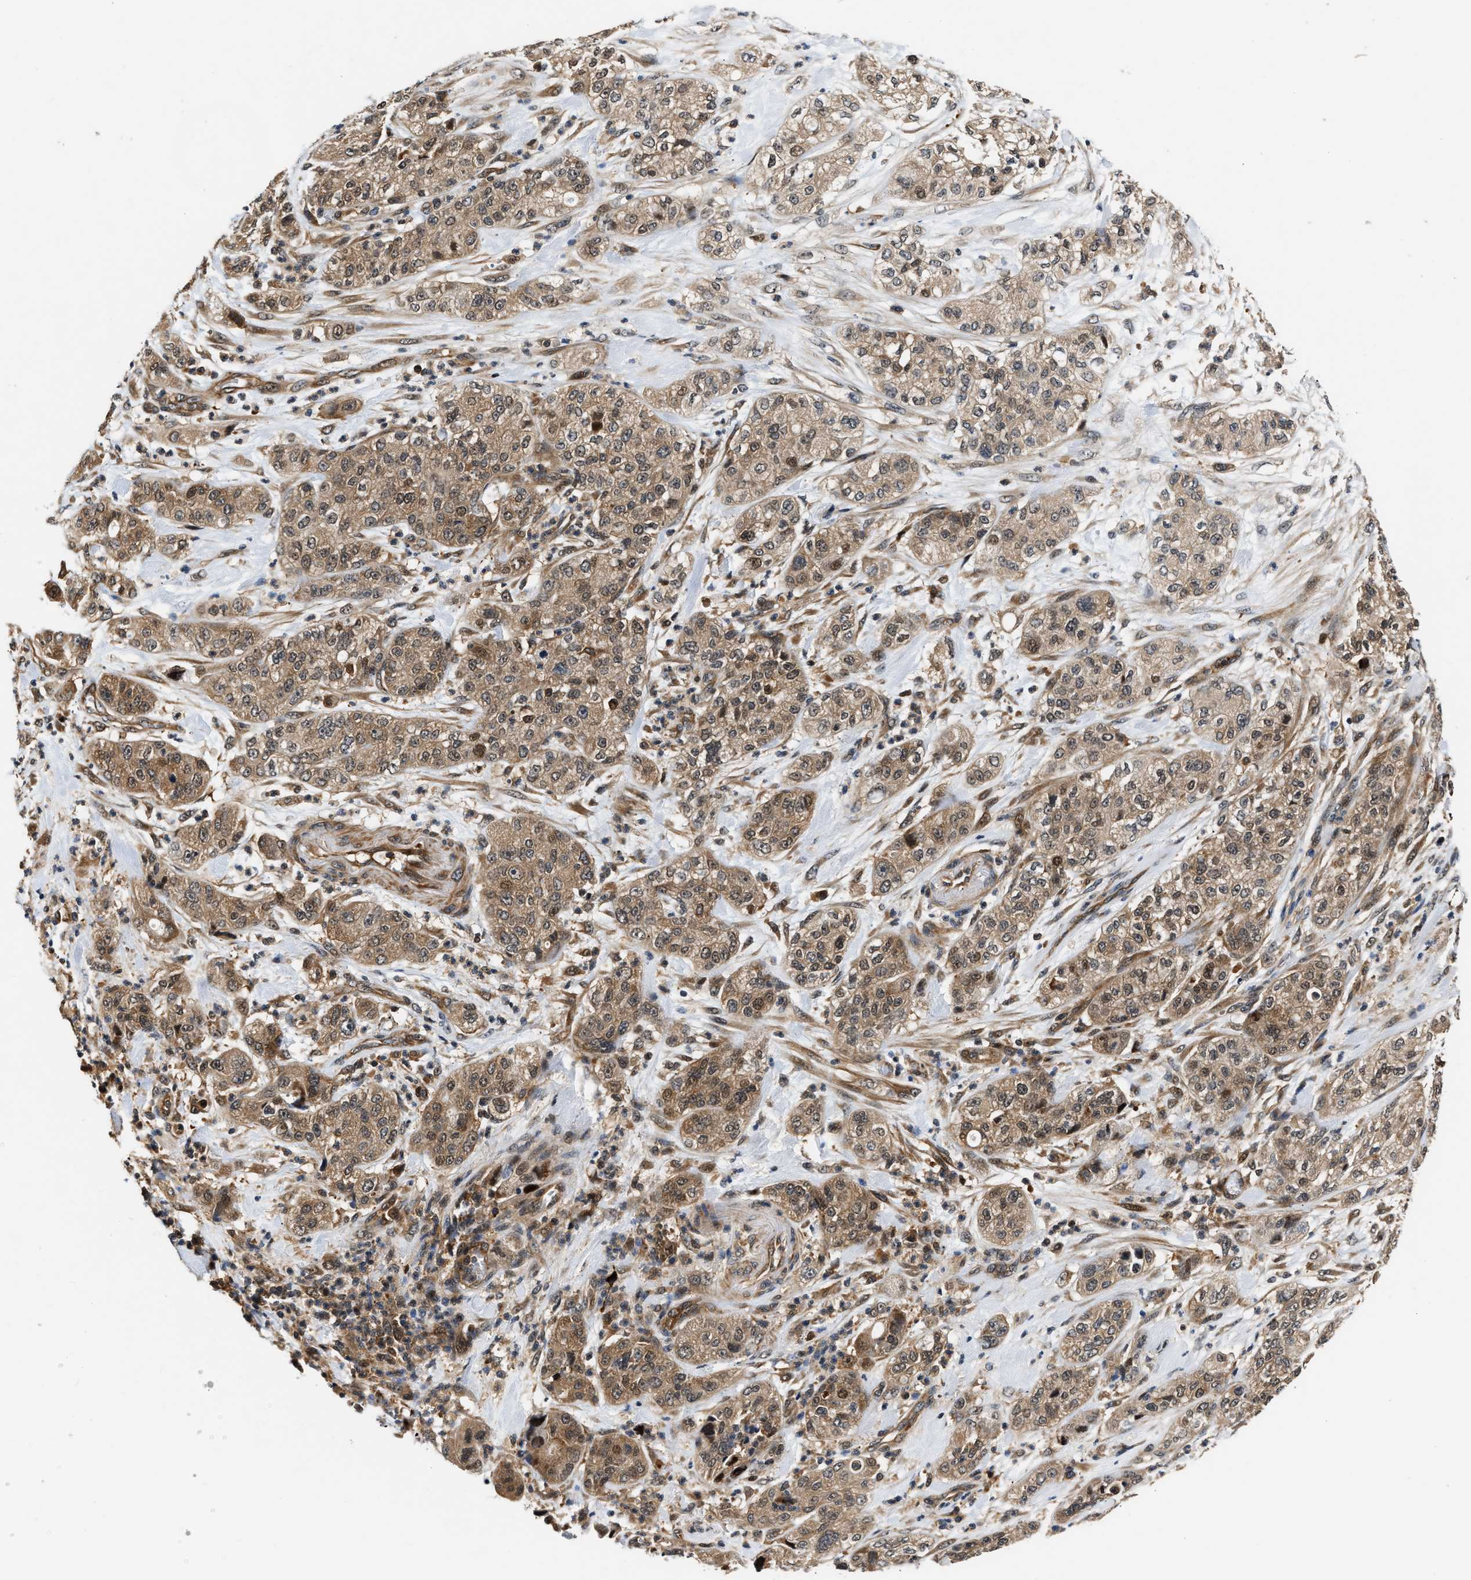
{"staining": {"intensity": "moderate", "quantity": ">75%", "location": "cytoplasmic/membranous"}, "tissue": "pancreatic cancer", "cell_type": "Tumor cells", "image_type": "cancer", "snomed": [{"axis": "morphology", "description": "Adenocarcinoma, NOS"}, {"axis": "topography", "description": "Pancreas"}], "caption": "Adenocarcinoma (pancreatic) stained with DAB immunohistochemistry exhibits medium levels of moderate cytoplasmic/membranous staining in about >75% of tumor cells.", "gene": "TUT7", "patient": {"sex": "female", "age": 78}}